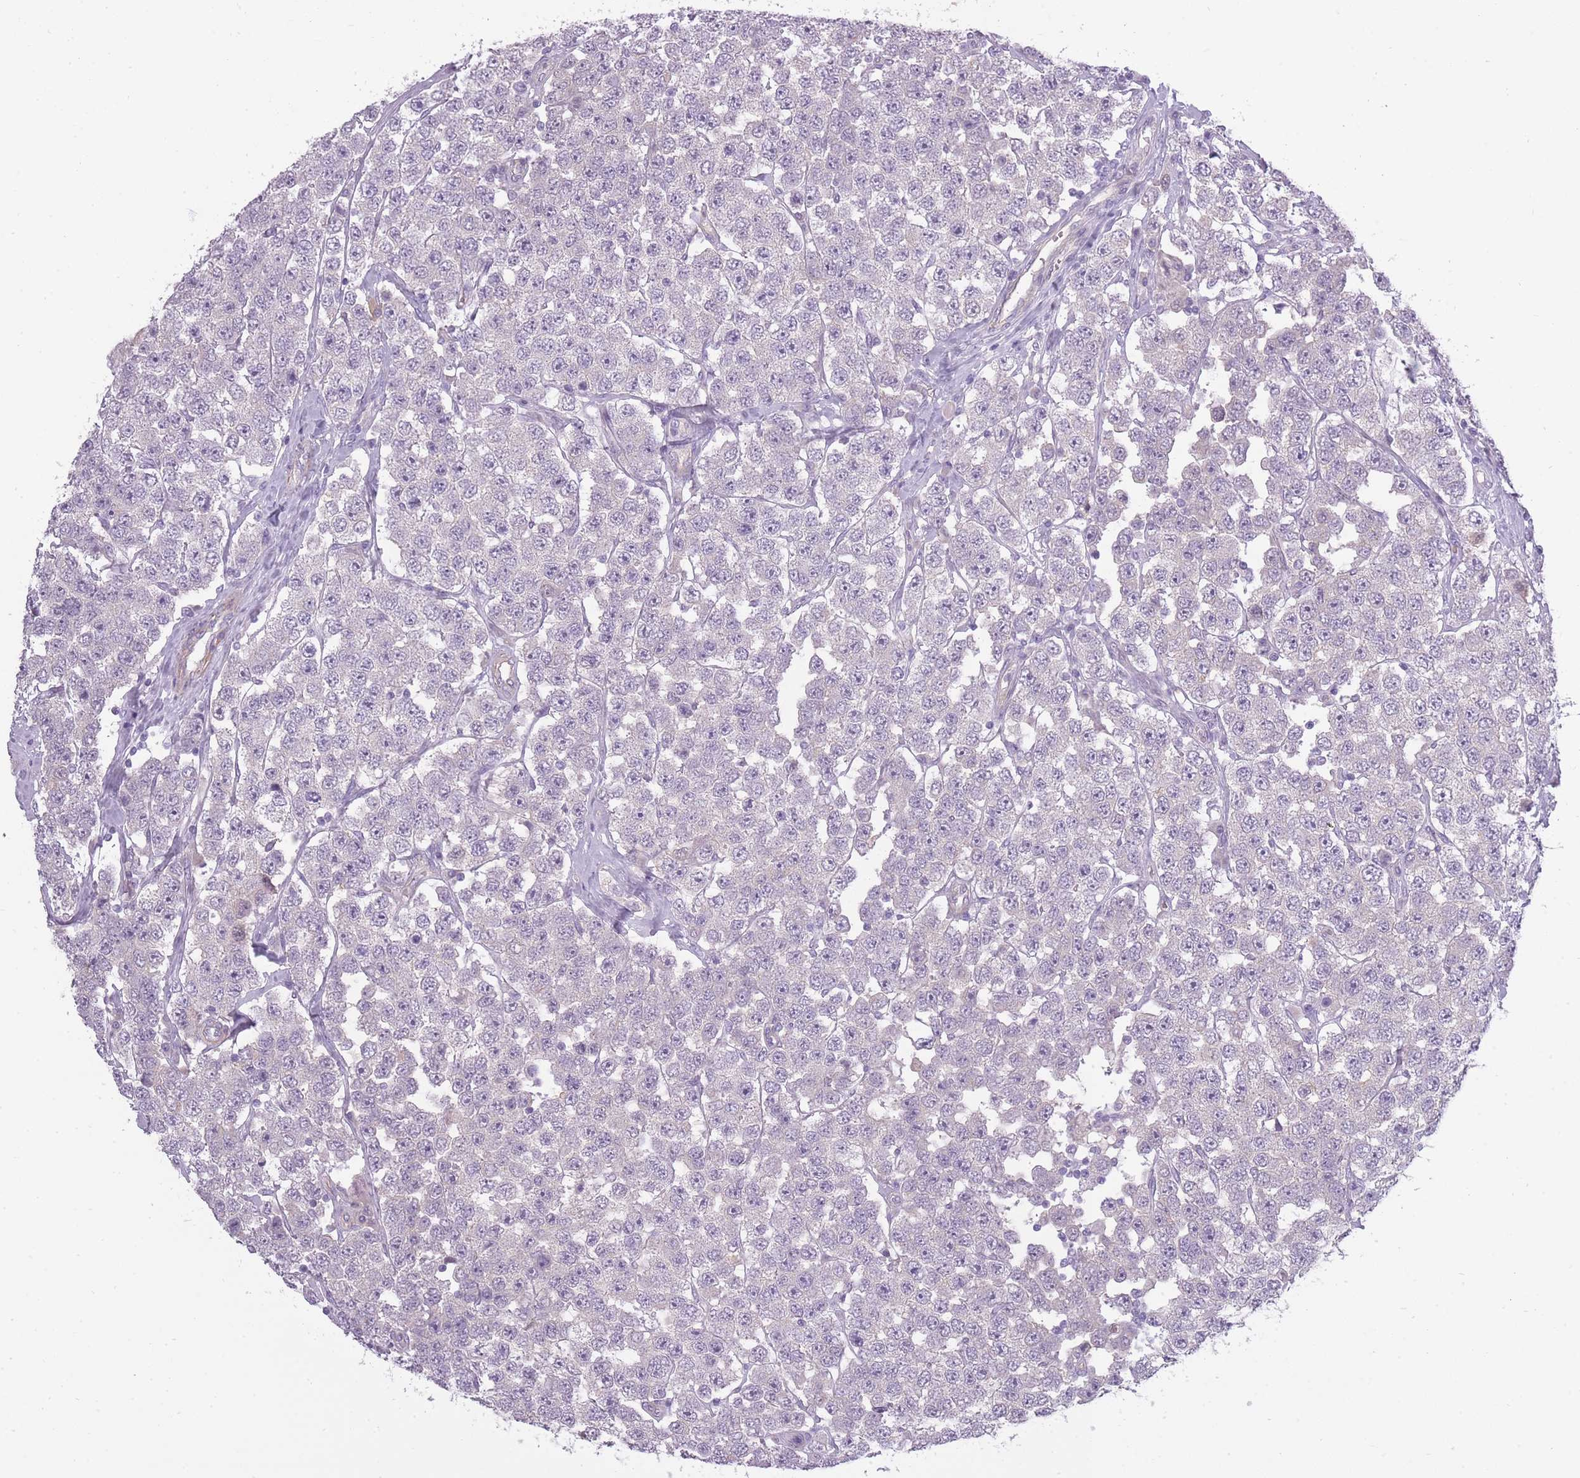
{"staining": {"intensity": "negative", "quantity": "none", "location": "none"}, "tissue": "testis cancer", "cell_type": "Tumor cells", "image_type": "cancer", "snomed": [{"axis": "morphology", "description": "Seminoma, NOS"}, {"axis": "topography", "description": "Testis"}], "caption": "The immunohistochemistry image has no significant expression in tumor cells of testis cancer (seminoma) tissue.", "gene": "SLC8A2", "patient": {"sex": "male", "age": 28}}